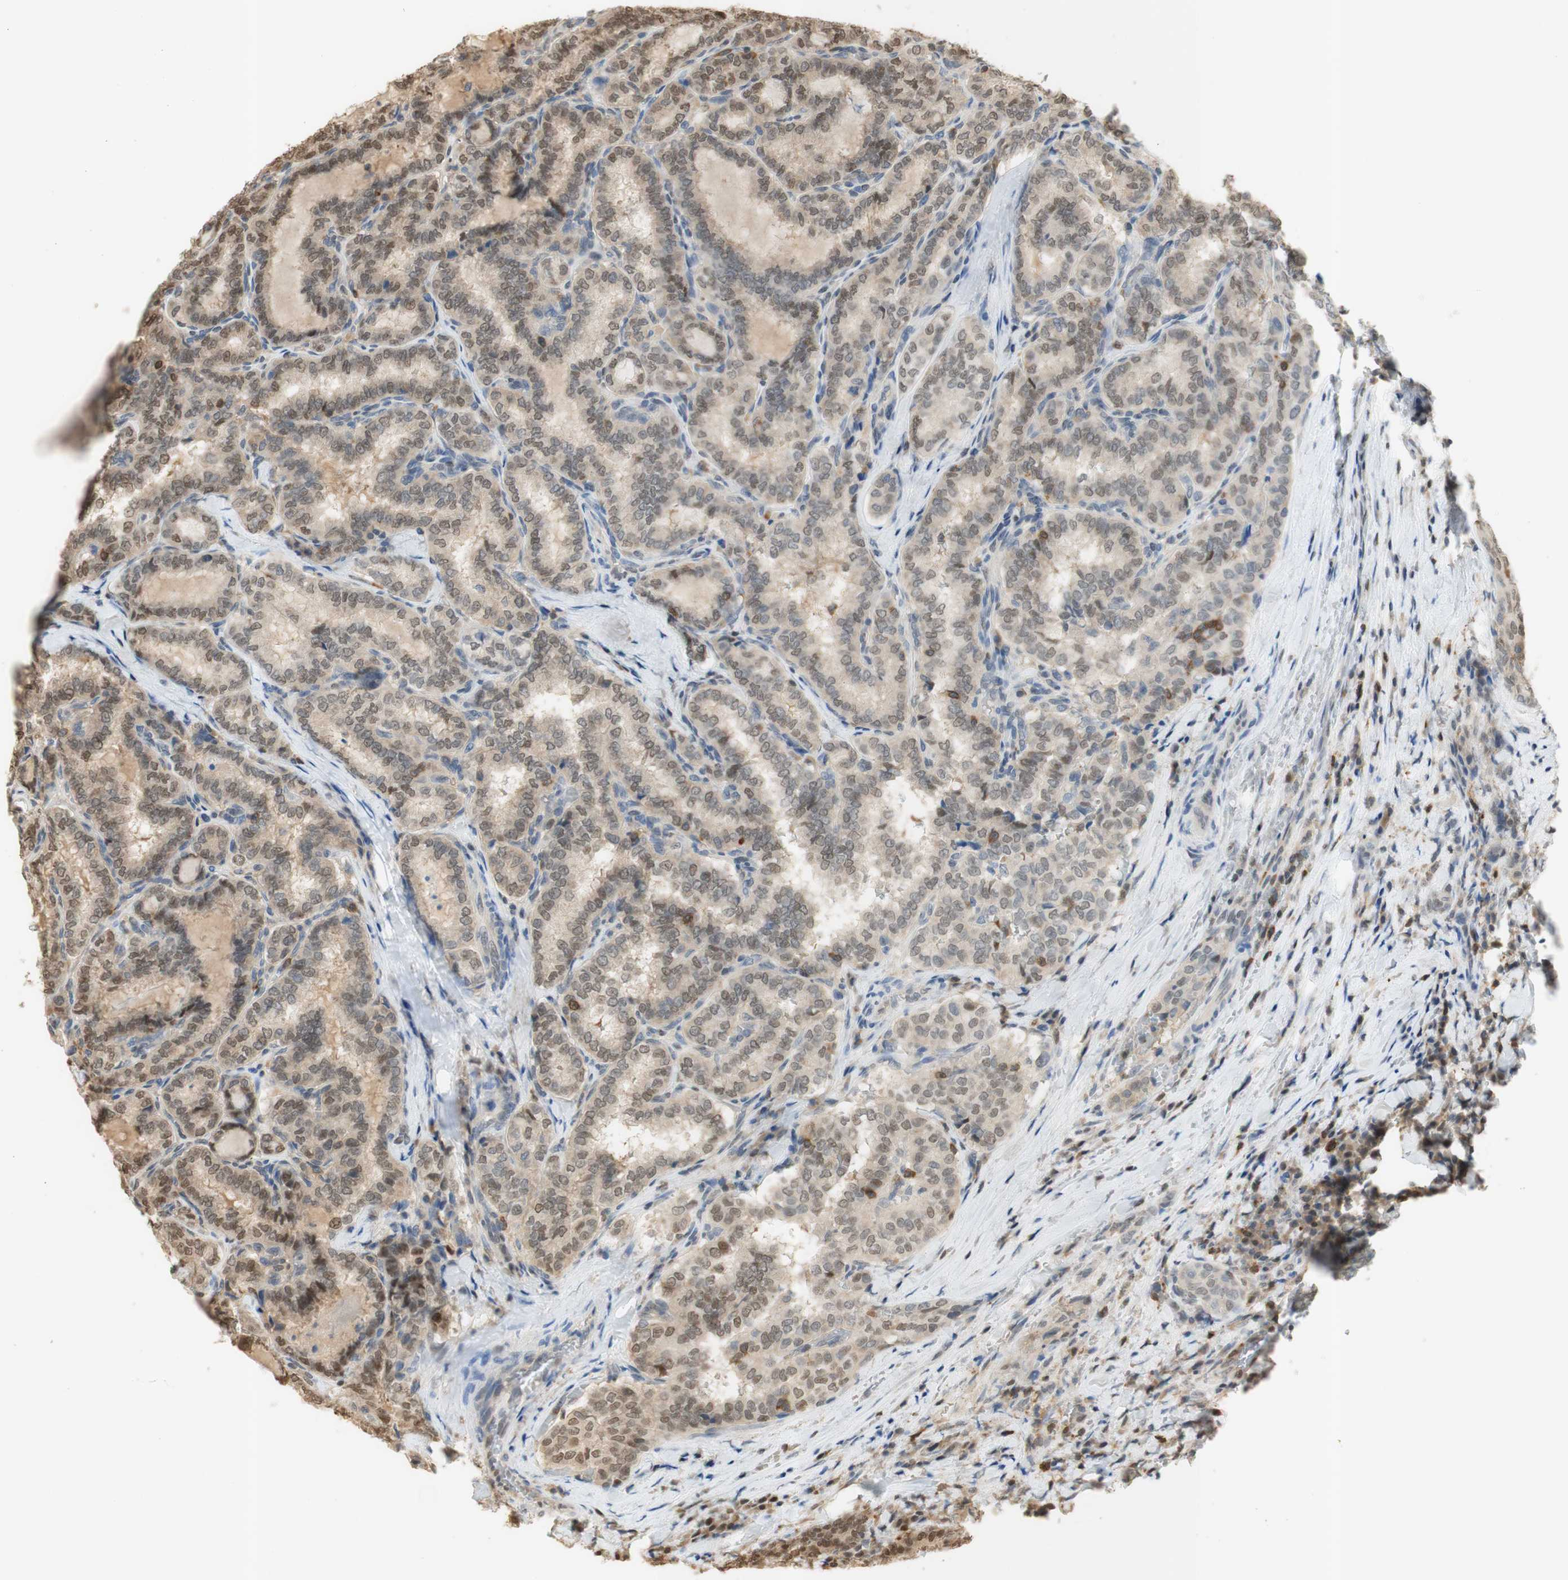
{"staining": {"intensity": "moderate", "quantity": ">75%", "location": "cytoplasmic/membranous,nuclear"}, "tissue": "thyroid cancer", "cell_type": "Tumor cells", "image_type": "cancer", "snomed": [{"axis": "morphology", "description": "Normal tissue, NOS"}, {"axis": "morphology", "description": "Papillary adenocarcinoma, NOS"}, {"axis": "topography", "description": "Thyroid gland"}], "caption": "IHC (DAB (3,3'-diaminobenzidine)) staining of human thyroid cancer (papillary adenocarcinoma) reveals moderate cytoplasmic/membranous and nuclear protein expression in about >75% of tumor cells.", "gene": "NAP1L4", "patient": {"sex": "female", "age": 30}}